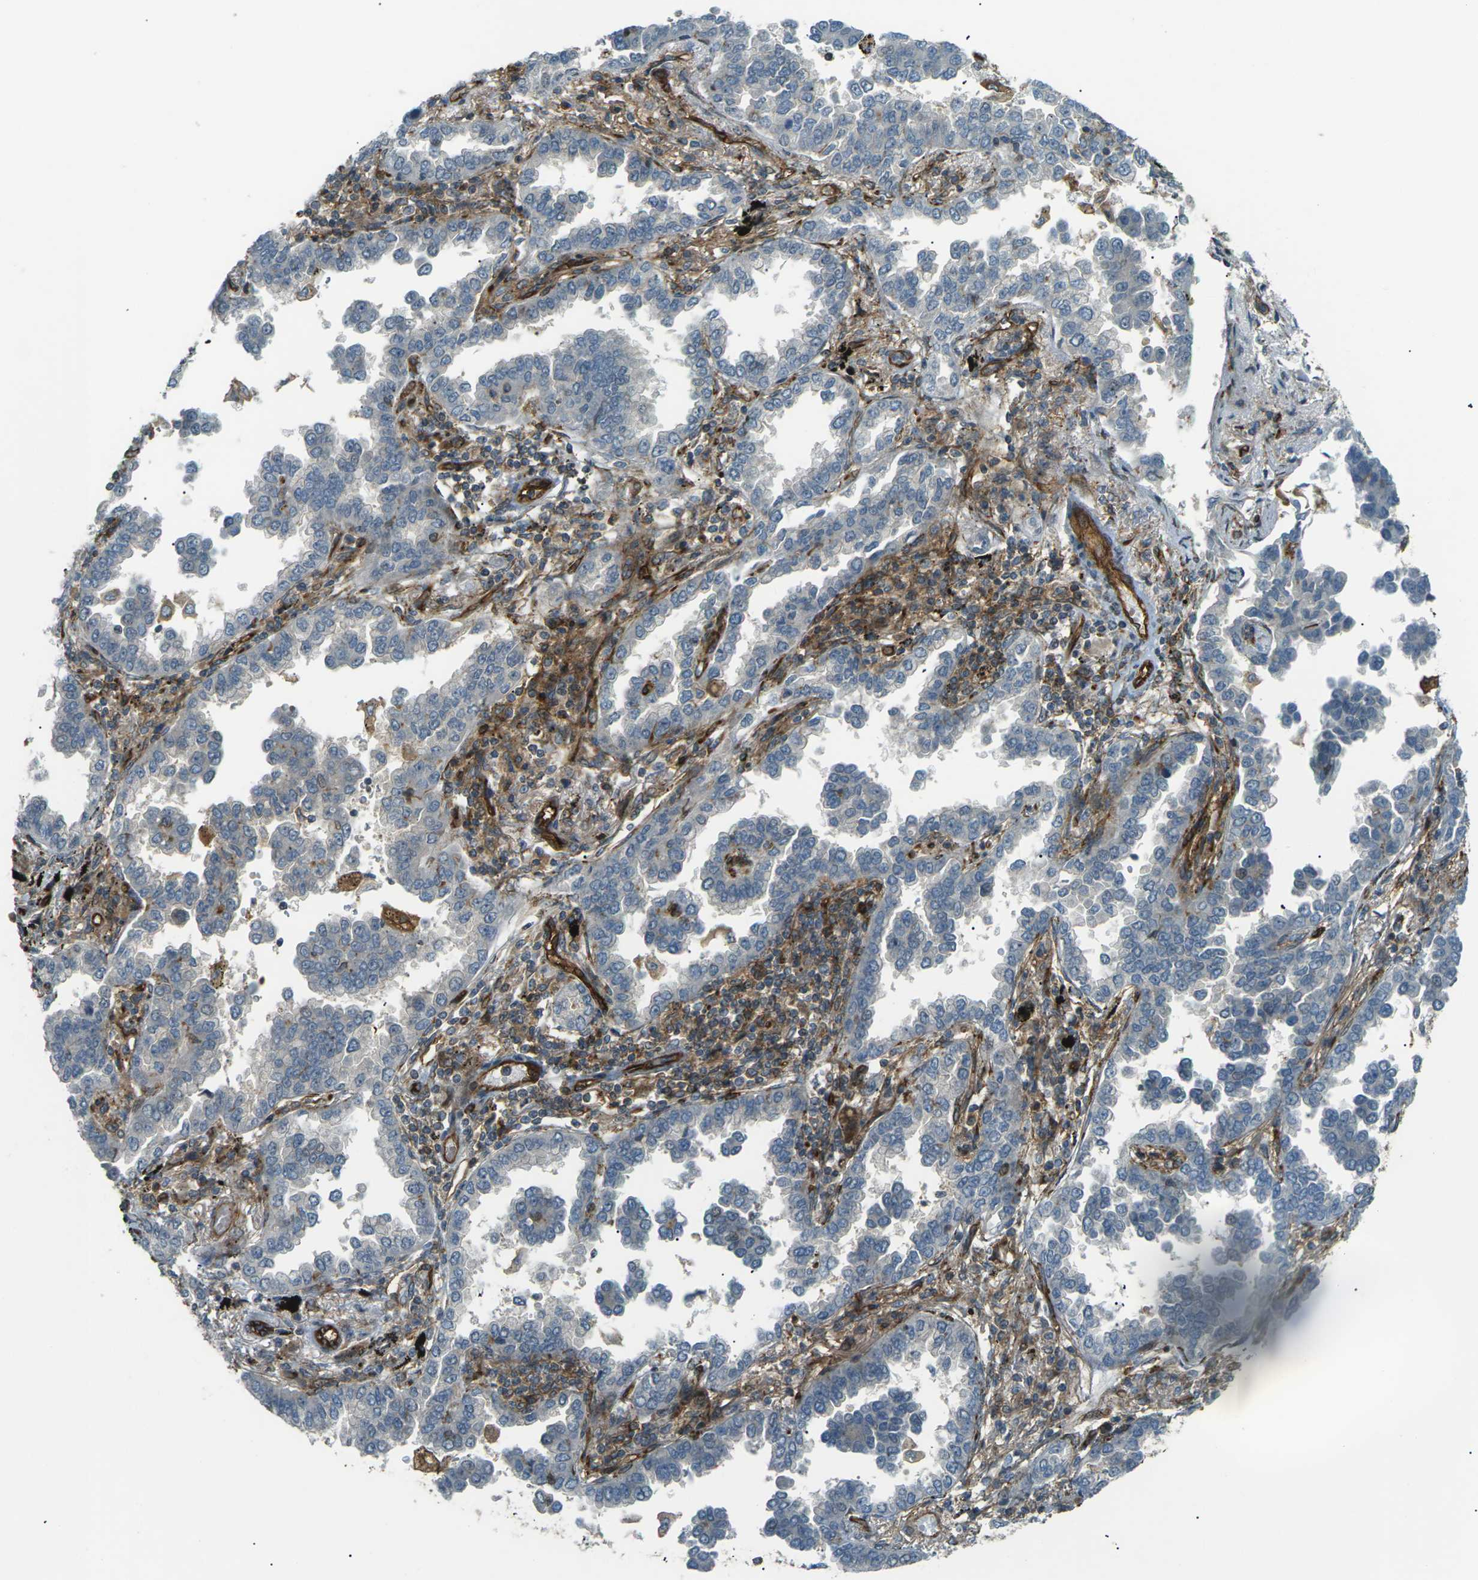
{"staining": {"intensity": "negative", "quantity": "none", "location": "none"}, "tissue": "lung cancer", "cell_type": "Tumor cells", "image_type": "cancer", "snomed": [{"axis": "morphology", "description": "Normal tissue, NOS"}, {"axis": "morphology", "description": "Adenocarcinoma, NOS"}, {"axis": "topography", "description": "Lung"}], "caption": "Tumor cells are negative for protein expression in human lung adenocarcinoma.", "gene": "S1PR1", "patient": {"sex": "male", "age": 59}}